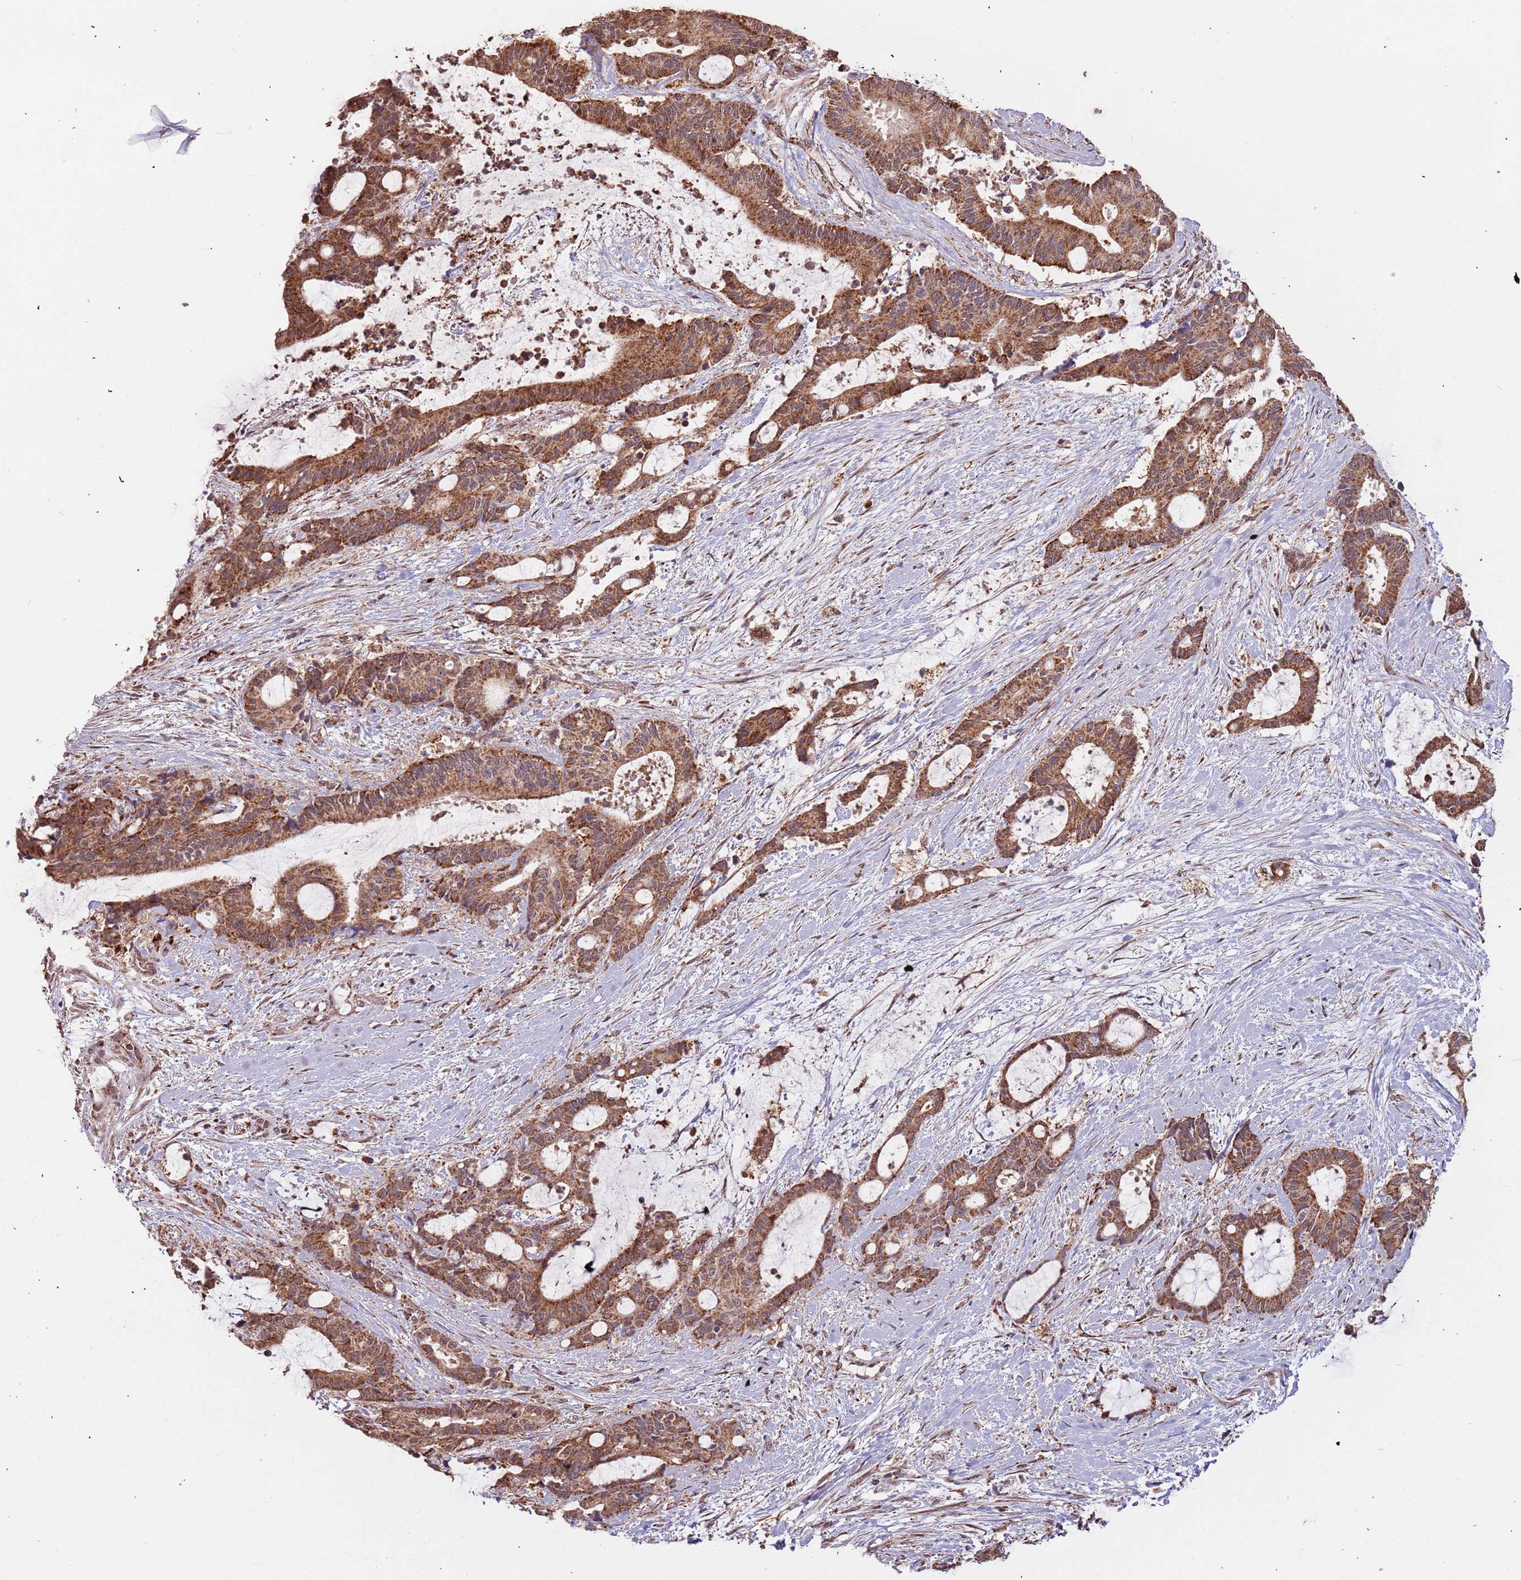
{"staining": {"intensity": "strong", "quantity": ">75%", "location": "cytoplasmic/membranous"}, "tissue": "liver cancer", "cell_type": "Tumor cells", "image_type": "cancer", "snomed": [{"axis": "morphology", "description": "Normal tissue, NOS"}, {"axis": "morphology", "description": "Cholangiocarcinoma"}, {"axis": "topography", "description": "Liver"}, {"axis": "topography", "description": "Peripheral nerve tissue"}], "caption": "A high amount of strong cytoplasmic/membranous expression is appreciated in approximately >75% of tumor cells in liver cancer tissue. (DAB IHC, brown staining for protein, blue staining for nuclei).", "gene": "IL17RD", "patient": {"sex": "female", "age": 73}}